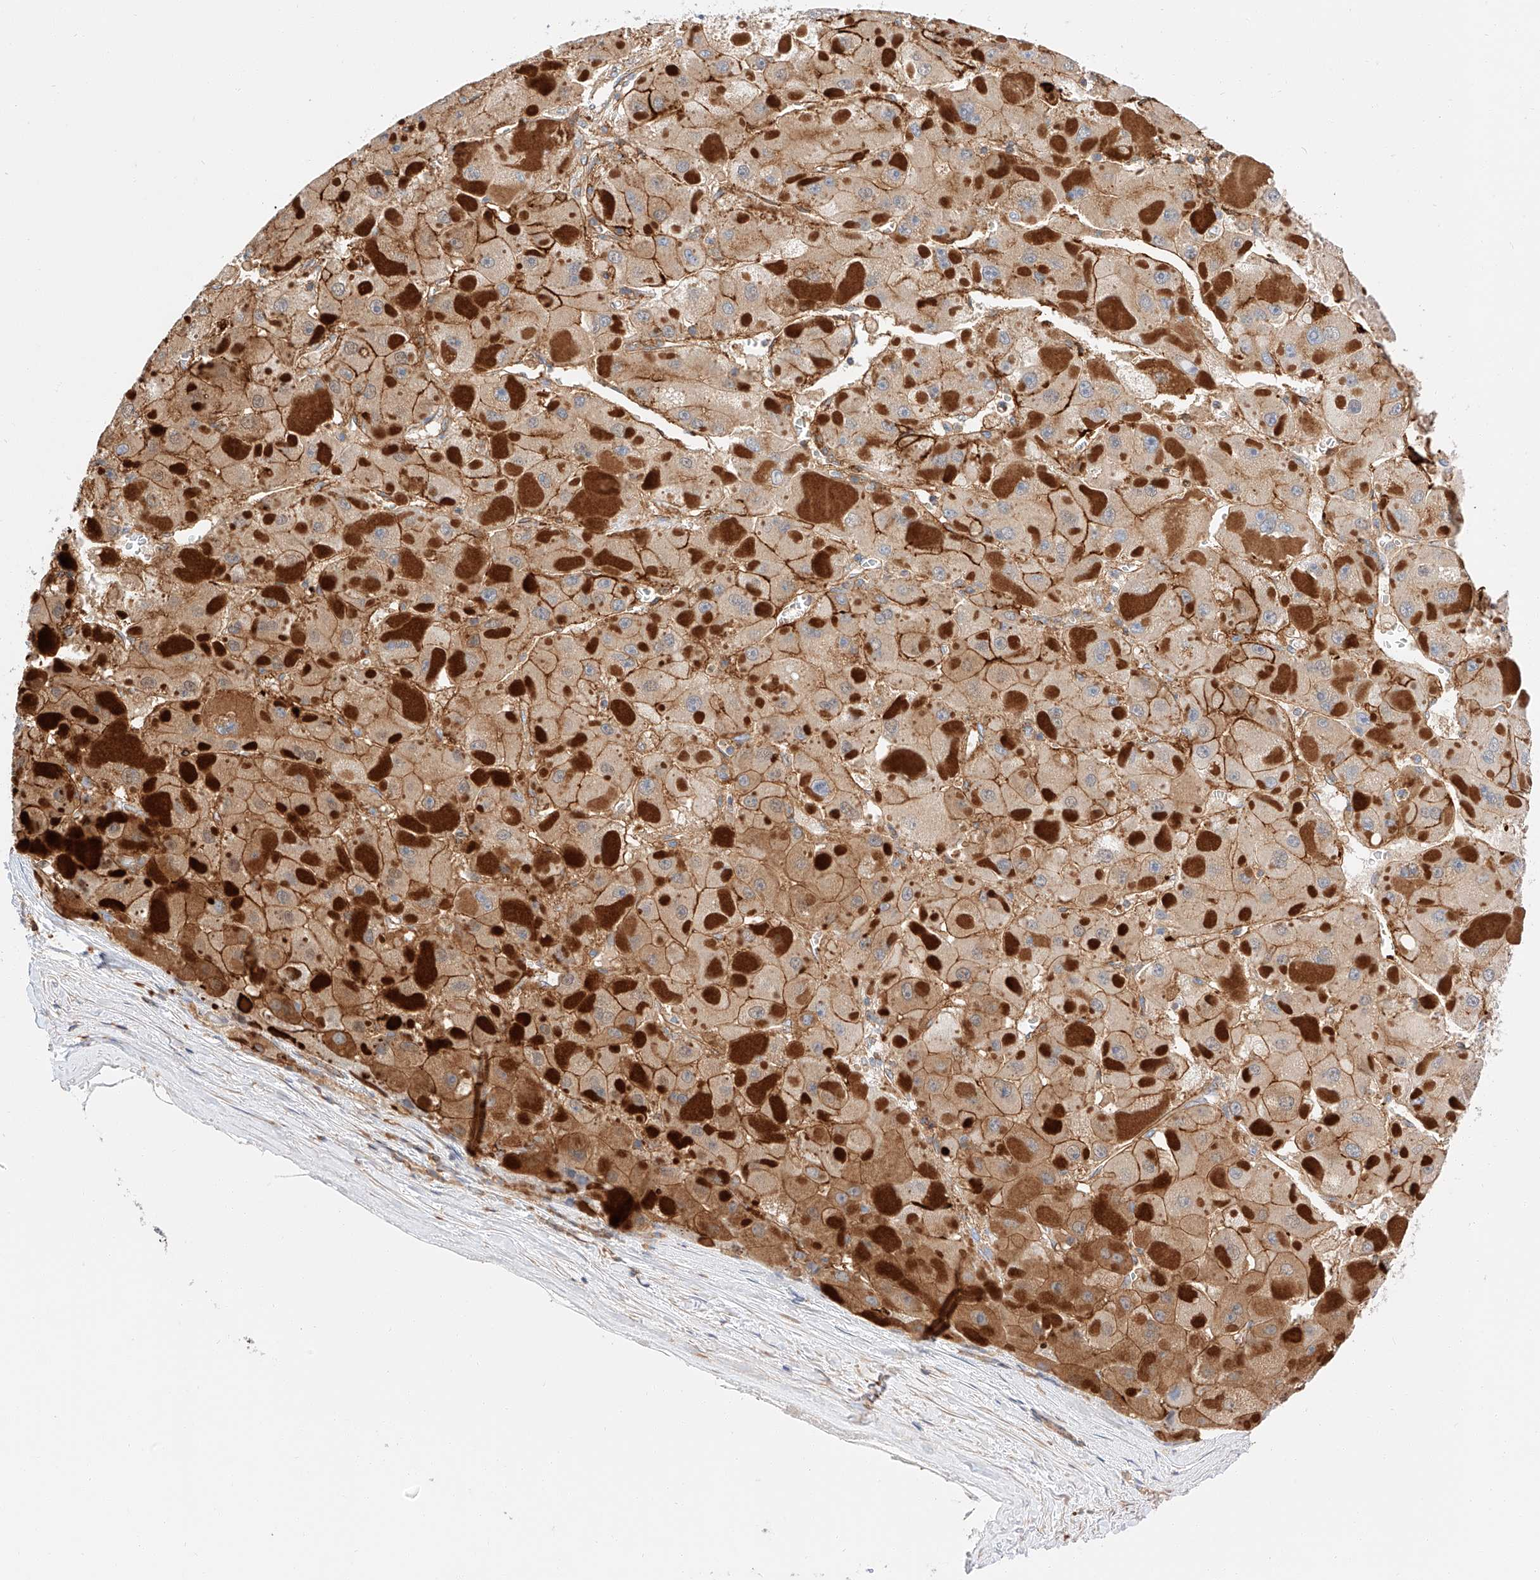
{"staining": {"intensity": "moderate", "quantity": ">75%", "location": "cytoplasmic/membranous"}, "tissue": "liver cancer", "cell_type": "Tumor cells", "image_type": "cancer", "snomed": [{"axis": "morphology", "description": "Carcinoma, Hepatocellular, NOS"}, {"axis": "topography", "description": "Liver"}], "caption": "Protein staining shows moderate cytoplasmic/membranous expression in approximately >75% of tumor cells in liver hepatocellular carcinoma.", "gene": "HAUS4", "patient": {"sex": "female", "age": 73}}